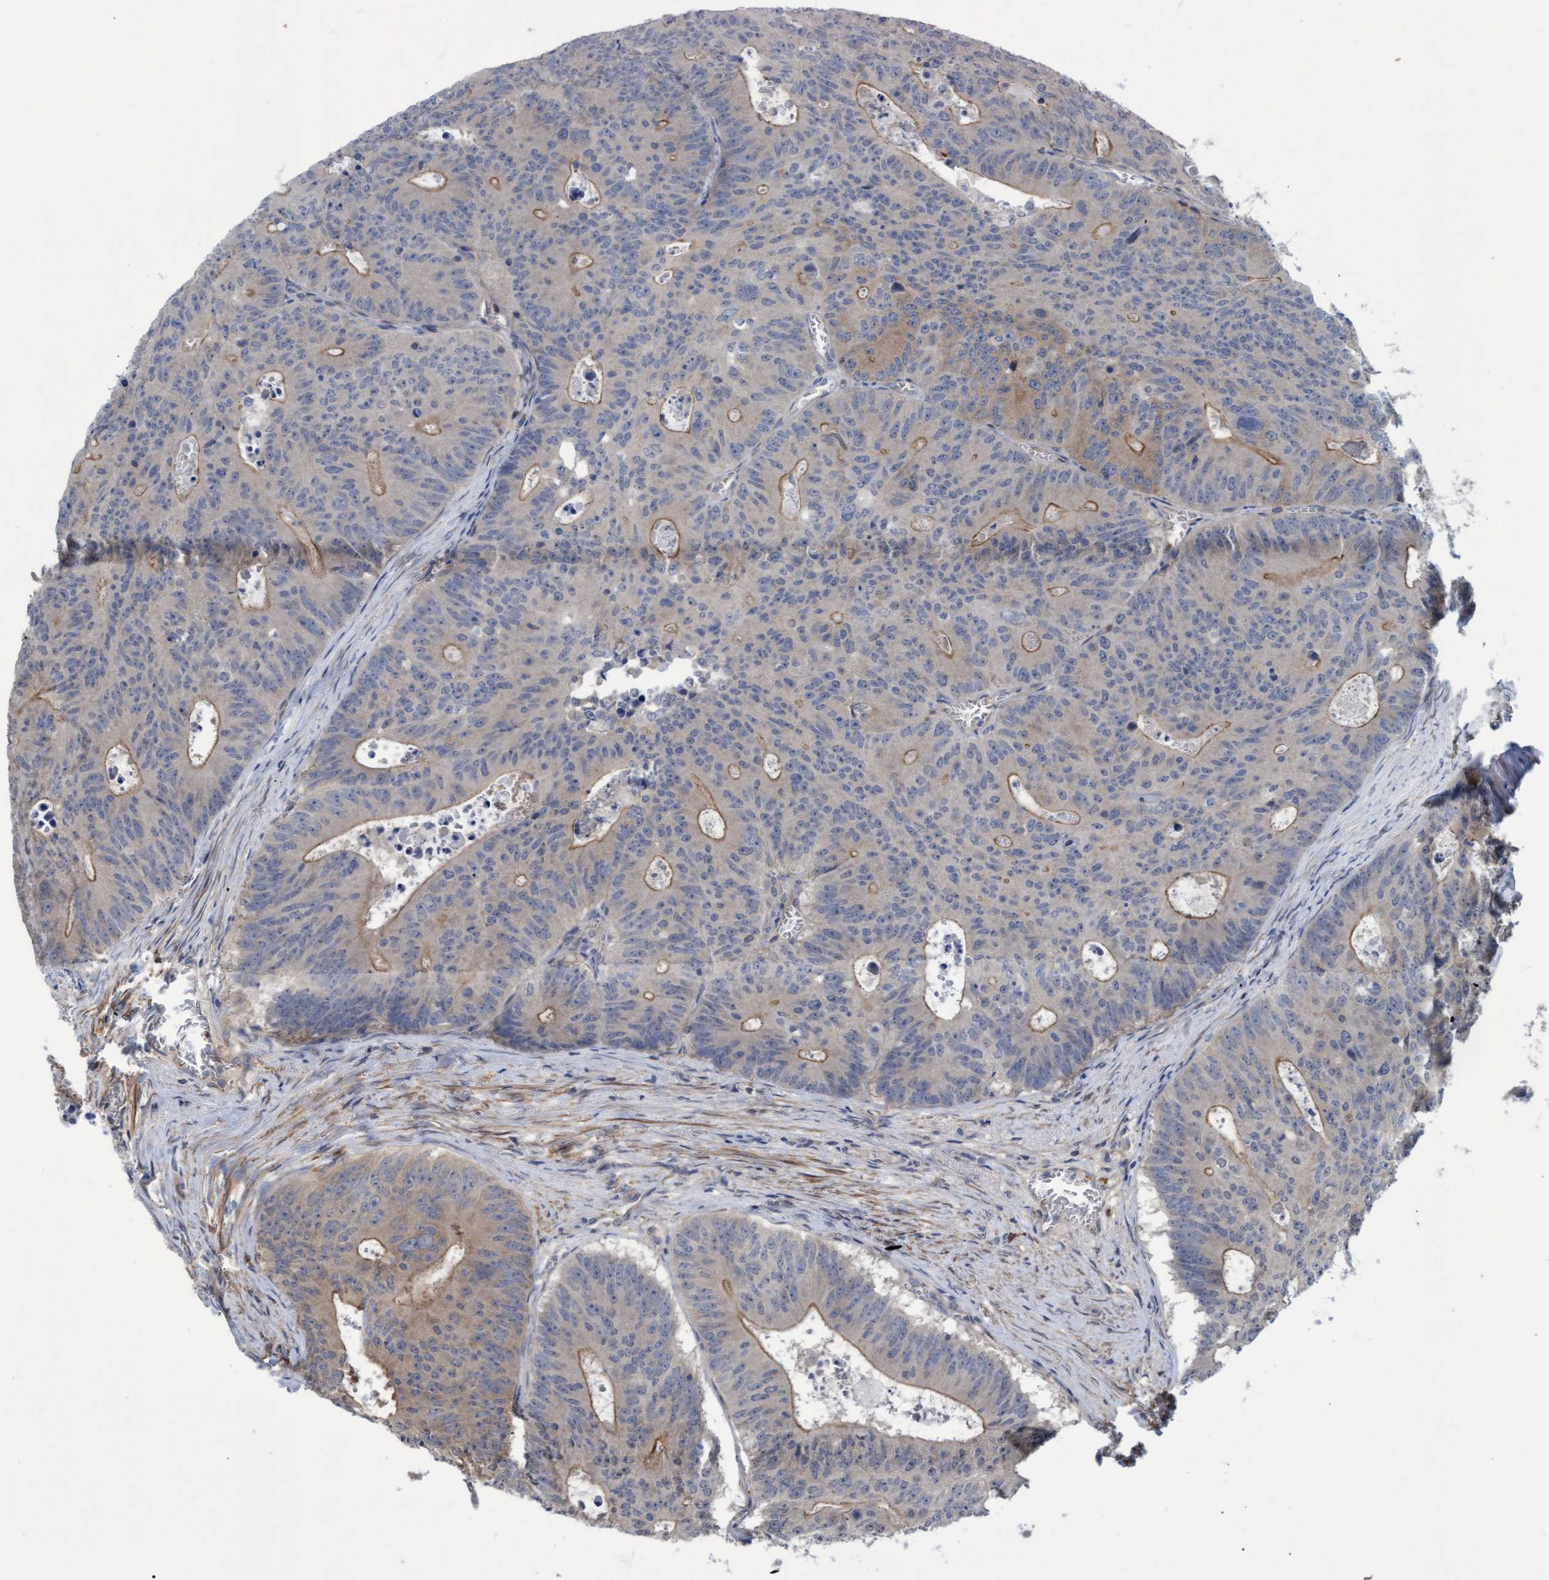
{"staining": {"intensity": "weak", "quantity": "25%-75%", "location": "cytoplasmic/membranous"}, "tissue": "colorectal cancer", "cell_type": "Tumor cells", "image_type": "cancer", "snomed": [{"axis": "morphology", "description": "Adenocarcinoma, NOS"}, {"axis": "topography", "description": "Colon"}], "caption": "A photomicrograph of human colorectal adenocarcinoma stained for a protein shows weak cytoplasmic/membranous brown staining in tumor cells.", "gene": "NAA15", "patient": {"sex": "male", "age": 87}}